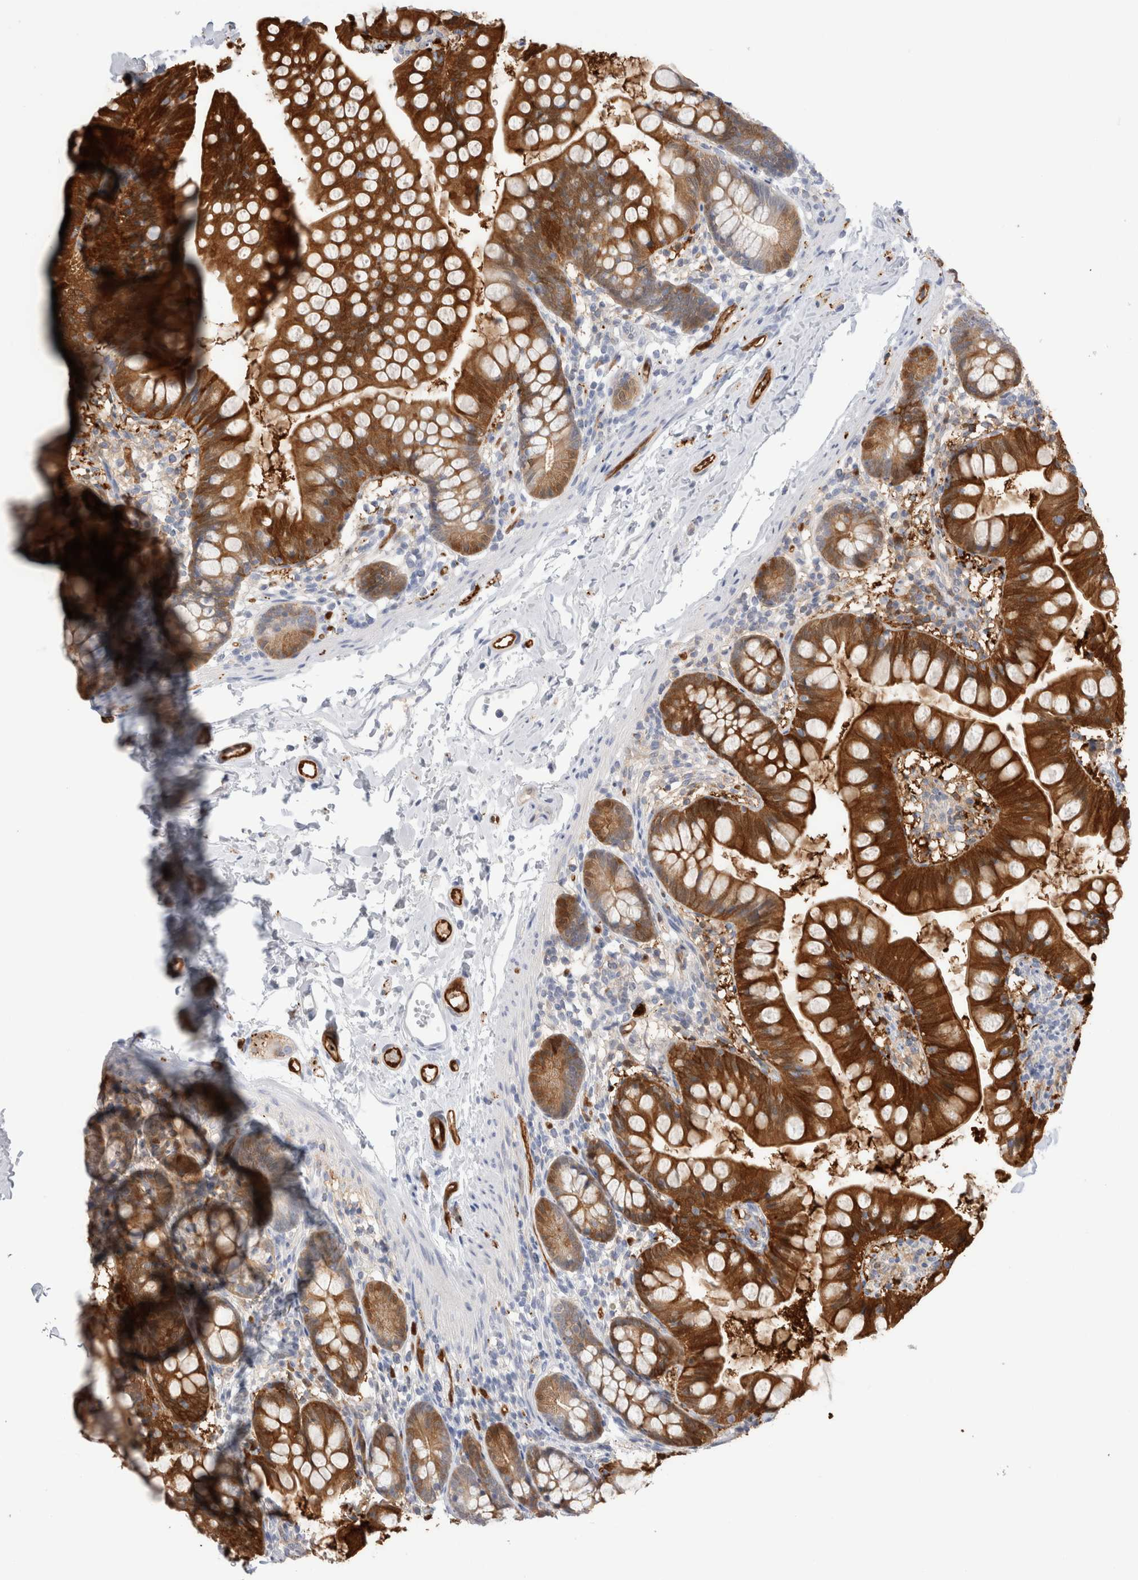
{"staining": {"intensity": "strong", "quantity": "25%-75%", "location": "cytoplasmic/membranous"}, "tissue": "small intestine", "cell_type": "Glandular cells", "image_type": "normal", "snomed": [{"axis": "morphology", "description": "Normal tissue, NOS"}, {"axis": "topography", "description": "Small intestine"}], "caption": "Brown immunohistochemical staining in normal small intestine displays strong cytoplasmic/membranous positivity in approximately 25%-75% of glandular cells.", "gene": "NAPEPLD", "patient": {"sex": "male", "age": 7}}